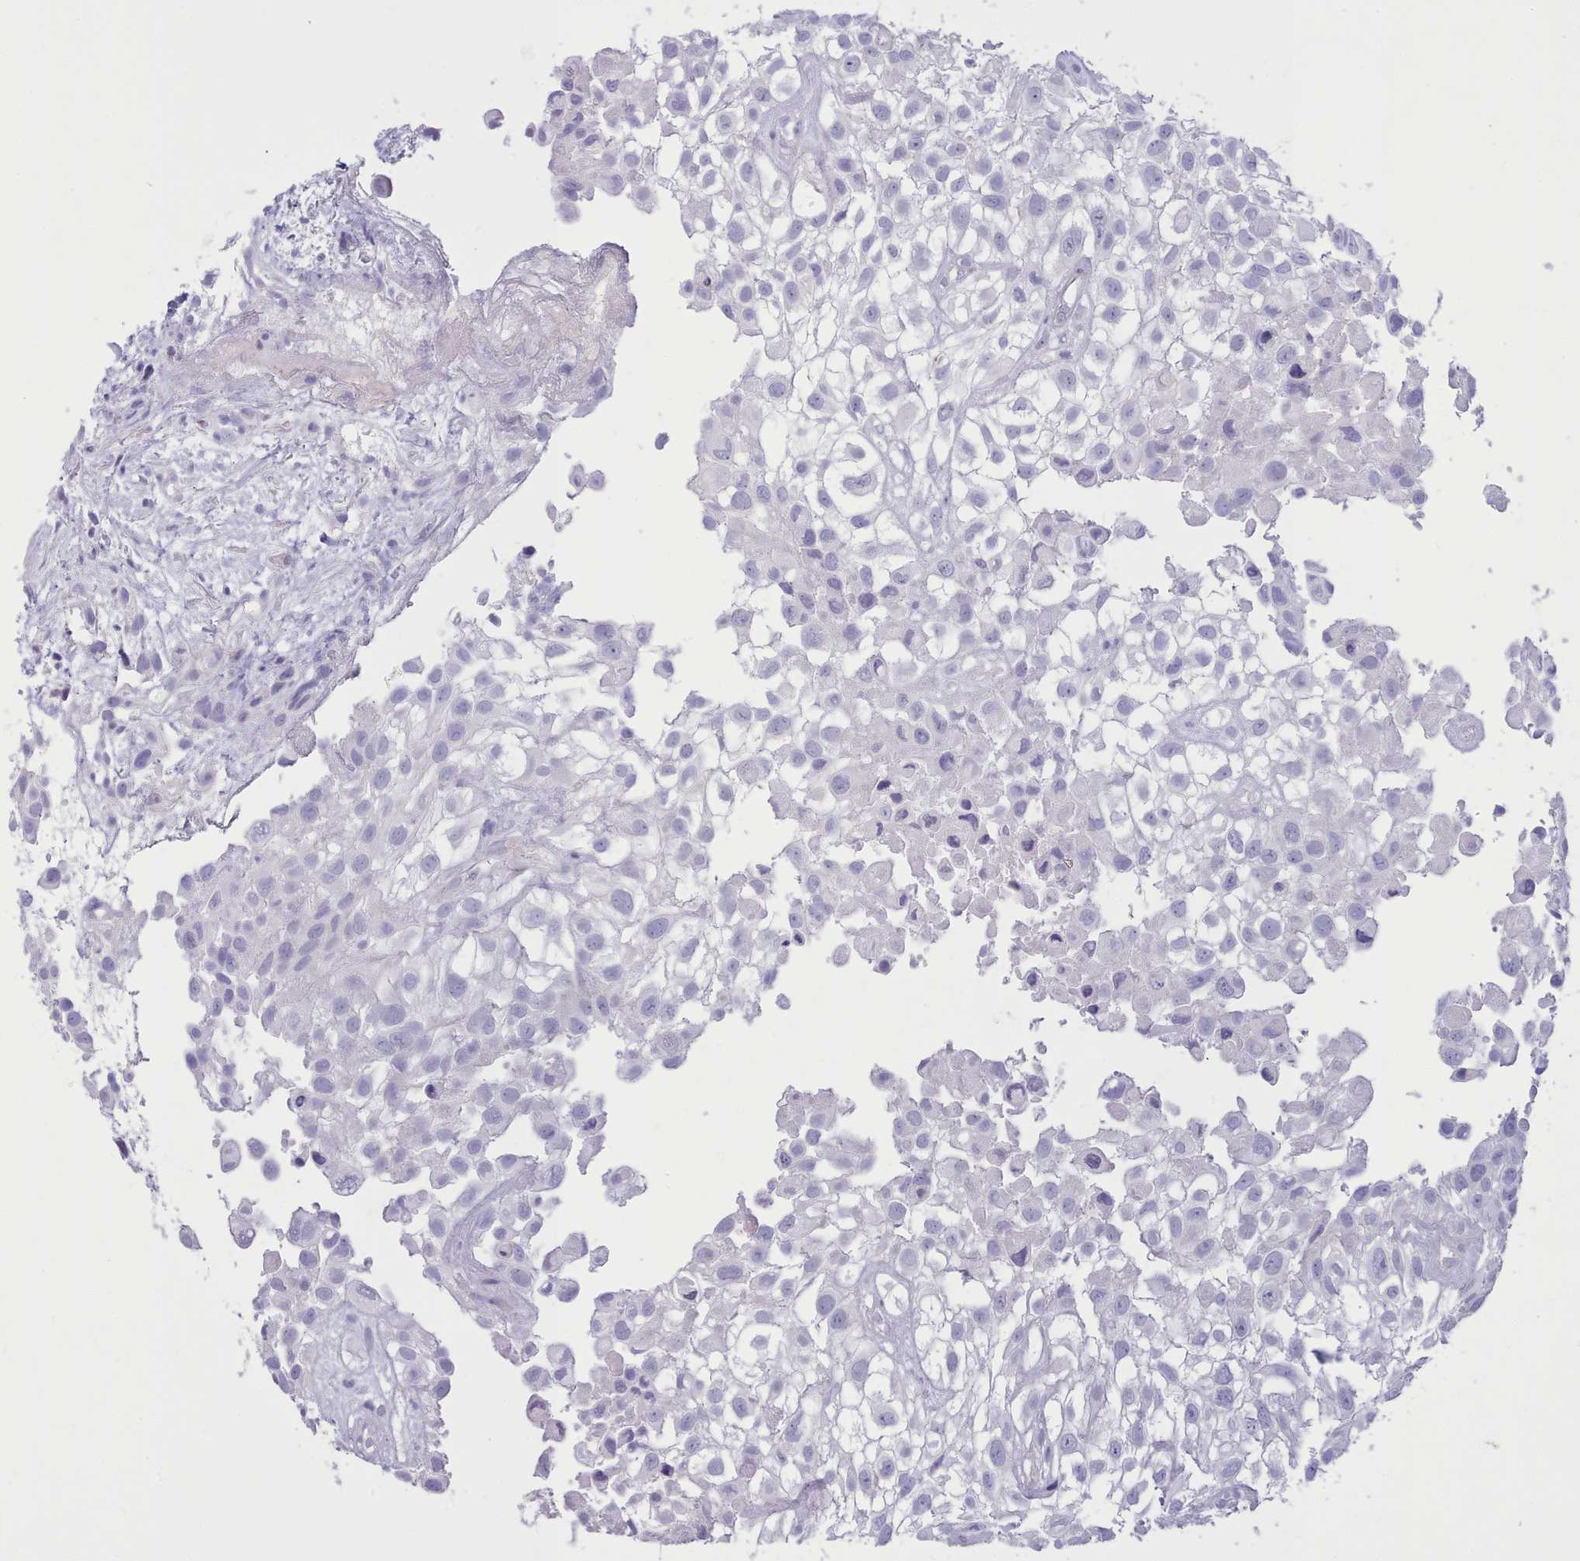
{"staining": {"intensity": "negative", "quantity": "none", "location": "none"}, "tissue": "urothelial cancer", "cell_type": "Tumor cells", "image_type": "cancer", "snomed": [{"axis": "morphology", "description": "Urothelial carcinoma, High grade"}, {"axis": "topography", "description": "Urinary bladder"}], "caption": "A high-resolution micrograph shows immunohistochemistry (IHC) staining of high-grade urothelial carcinoma, which demonstrates no significant expression in tumor cells. (Stains: DAB (3,3'-diaminobenzidine) IHC with hematoxylin counter stain, Microscopy: brightfield microscopy at high magnification).", "gene": "TMEM253", "patient": {"sex": "male", "age": 56}}